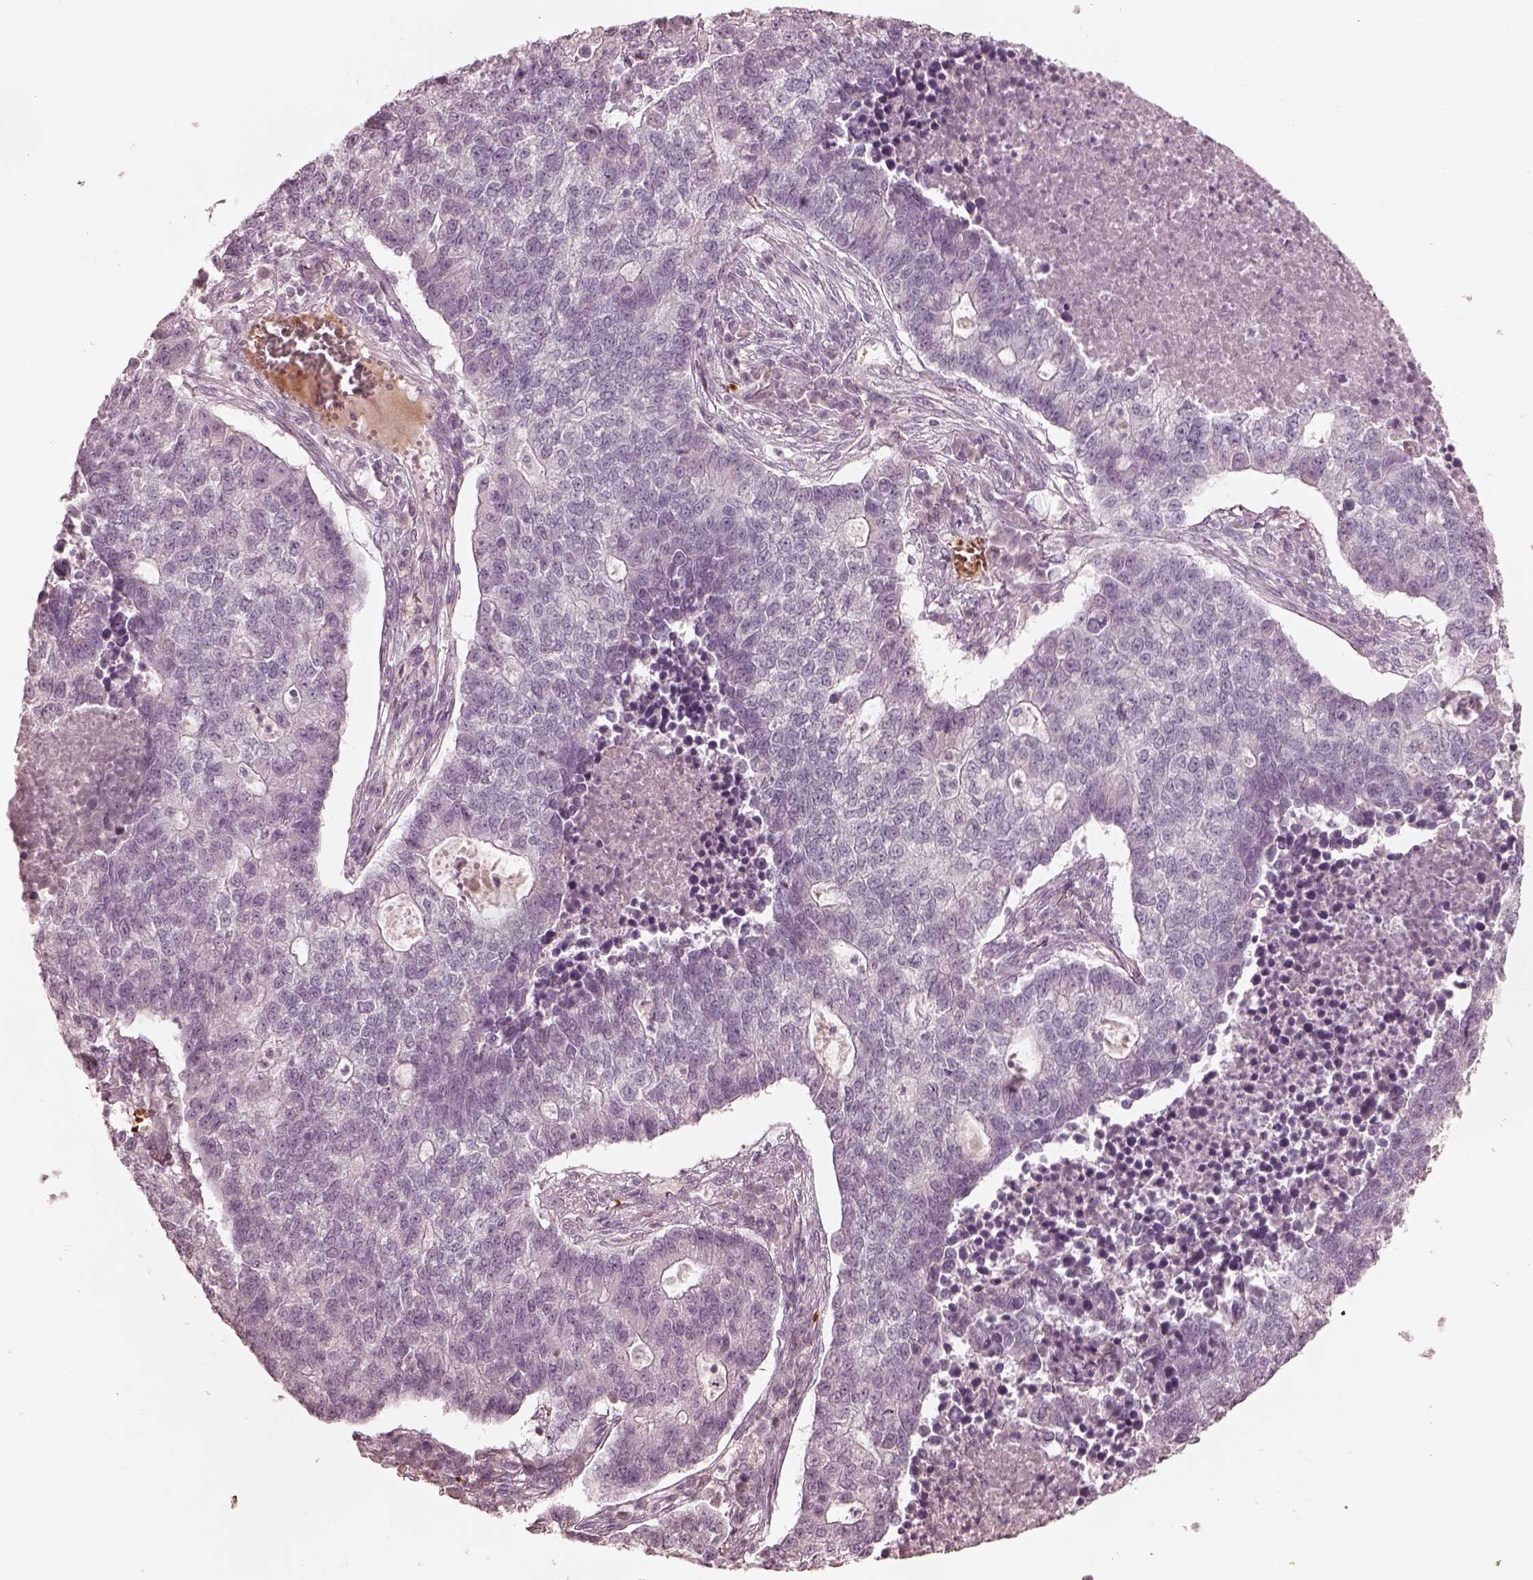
{"staining": {"intensity": "negative", "quantity": "none", "location": "none"}, "tissue": "lung cancer", "cell_type": "Tumor cells", "image_type": "cancer", "snomed": [{"axis": "morphology", "description": "Adenocarcinoma, NOS"}, {"axis": "topography", "description": "Lung"}], "caption": "The image displays no significant staining in tumor cells of lung adenocarcinoma.", "gene": "ANKLE1", "patient": {"sex": "male", "age": 57}}